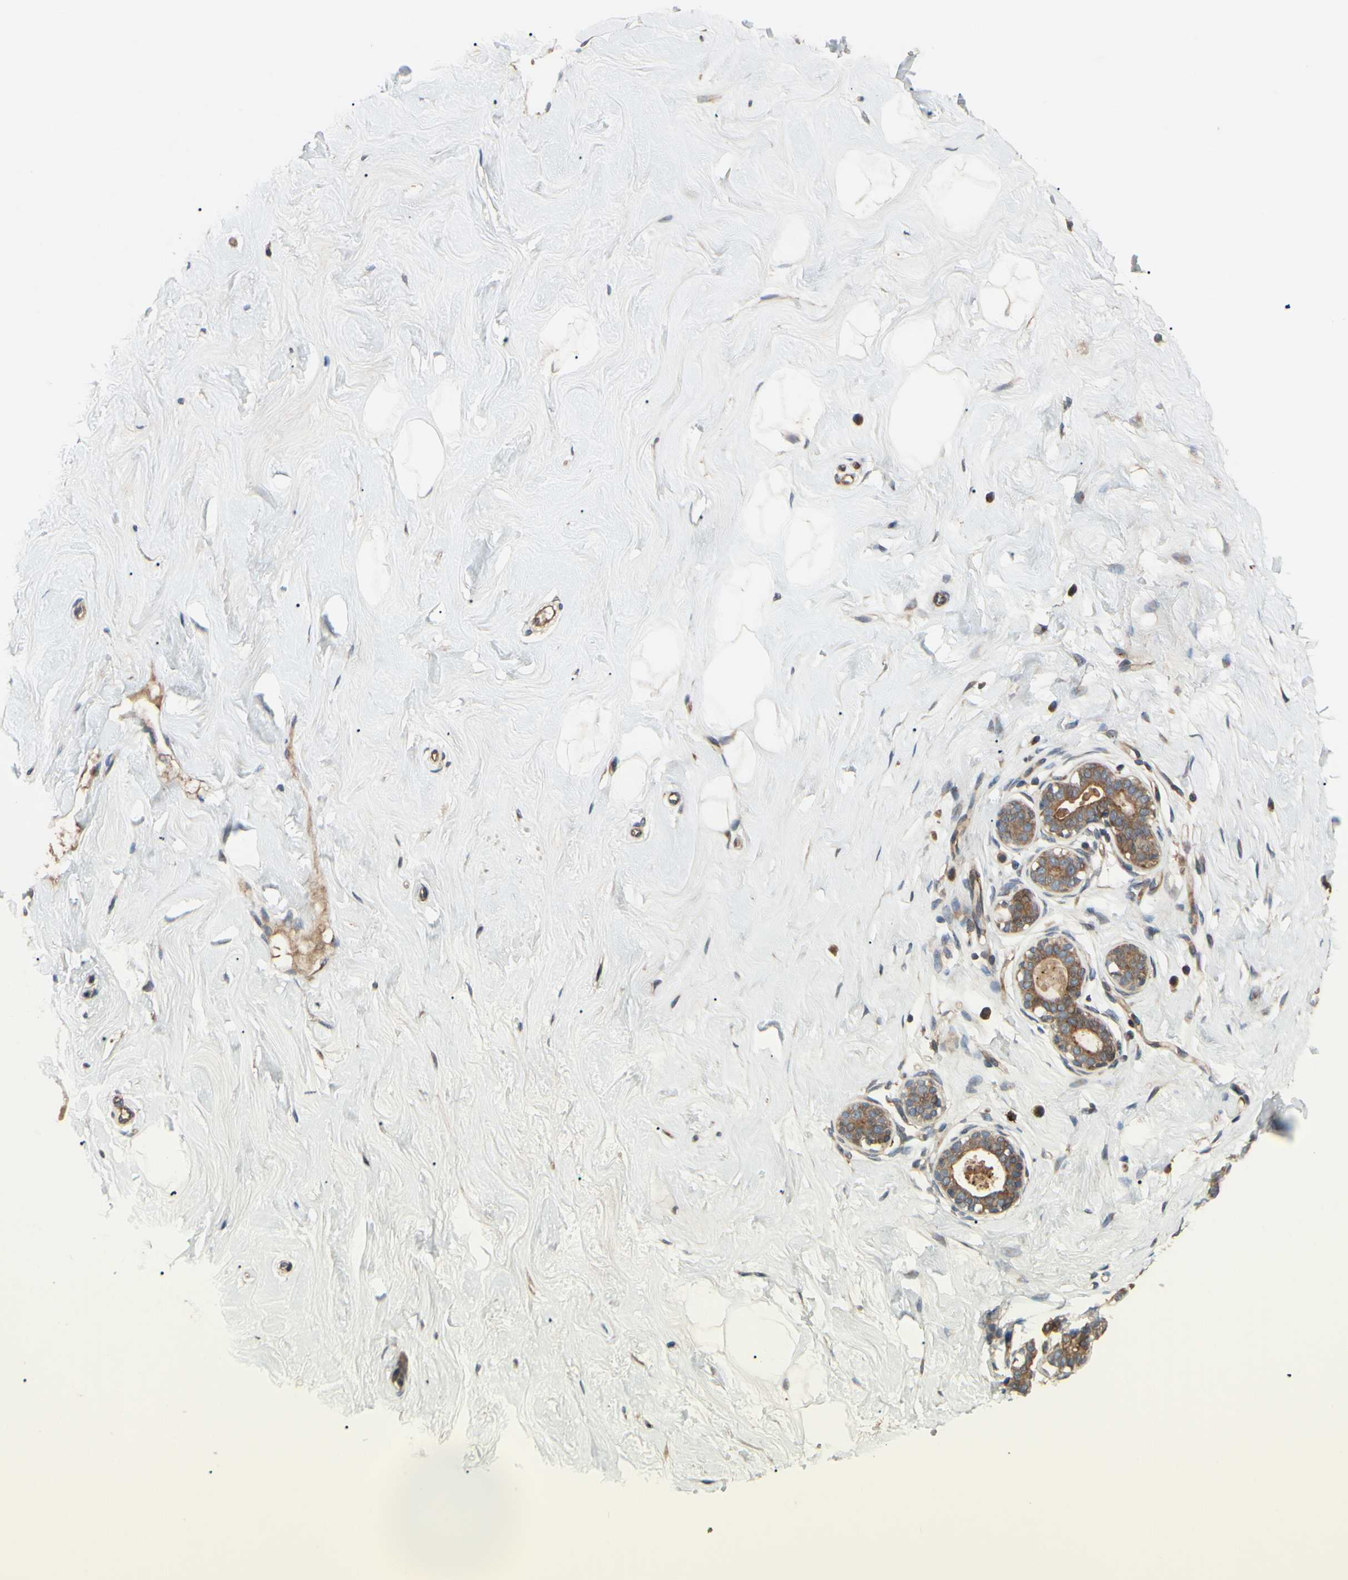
{"staining": {"intensity": "negative", "quantity": "none", "location": "none"}, "tissue": "breast", "cell_type": "Adipocytes", "image_type": "normal", "snomed": [{"axis": "morphology", "description": "Normal tissue, NOS"}, {"axis": "topography", "description": "Breast"}], "caption": "This is an immunohistochemistry histopathology image of unremarkable breast. There is no staining in adipocytes.", "gene": "SPTLC1", "patient": {"sex": "female", "age": 23}}